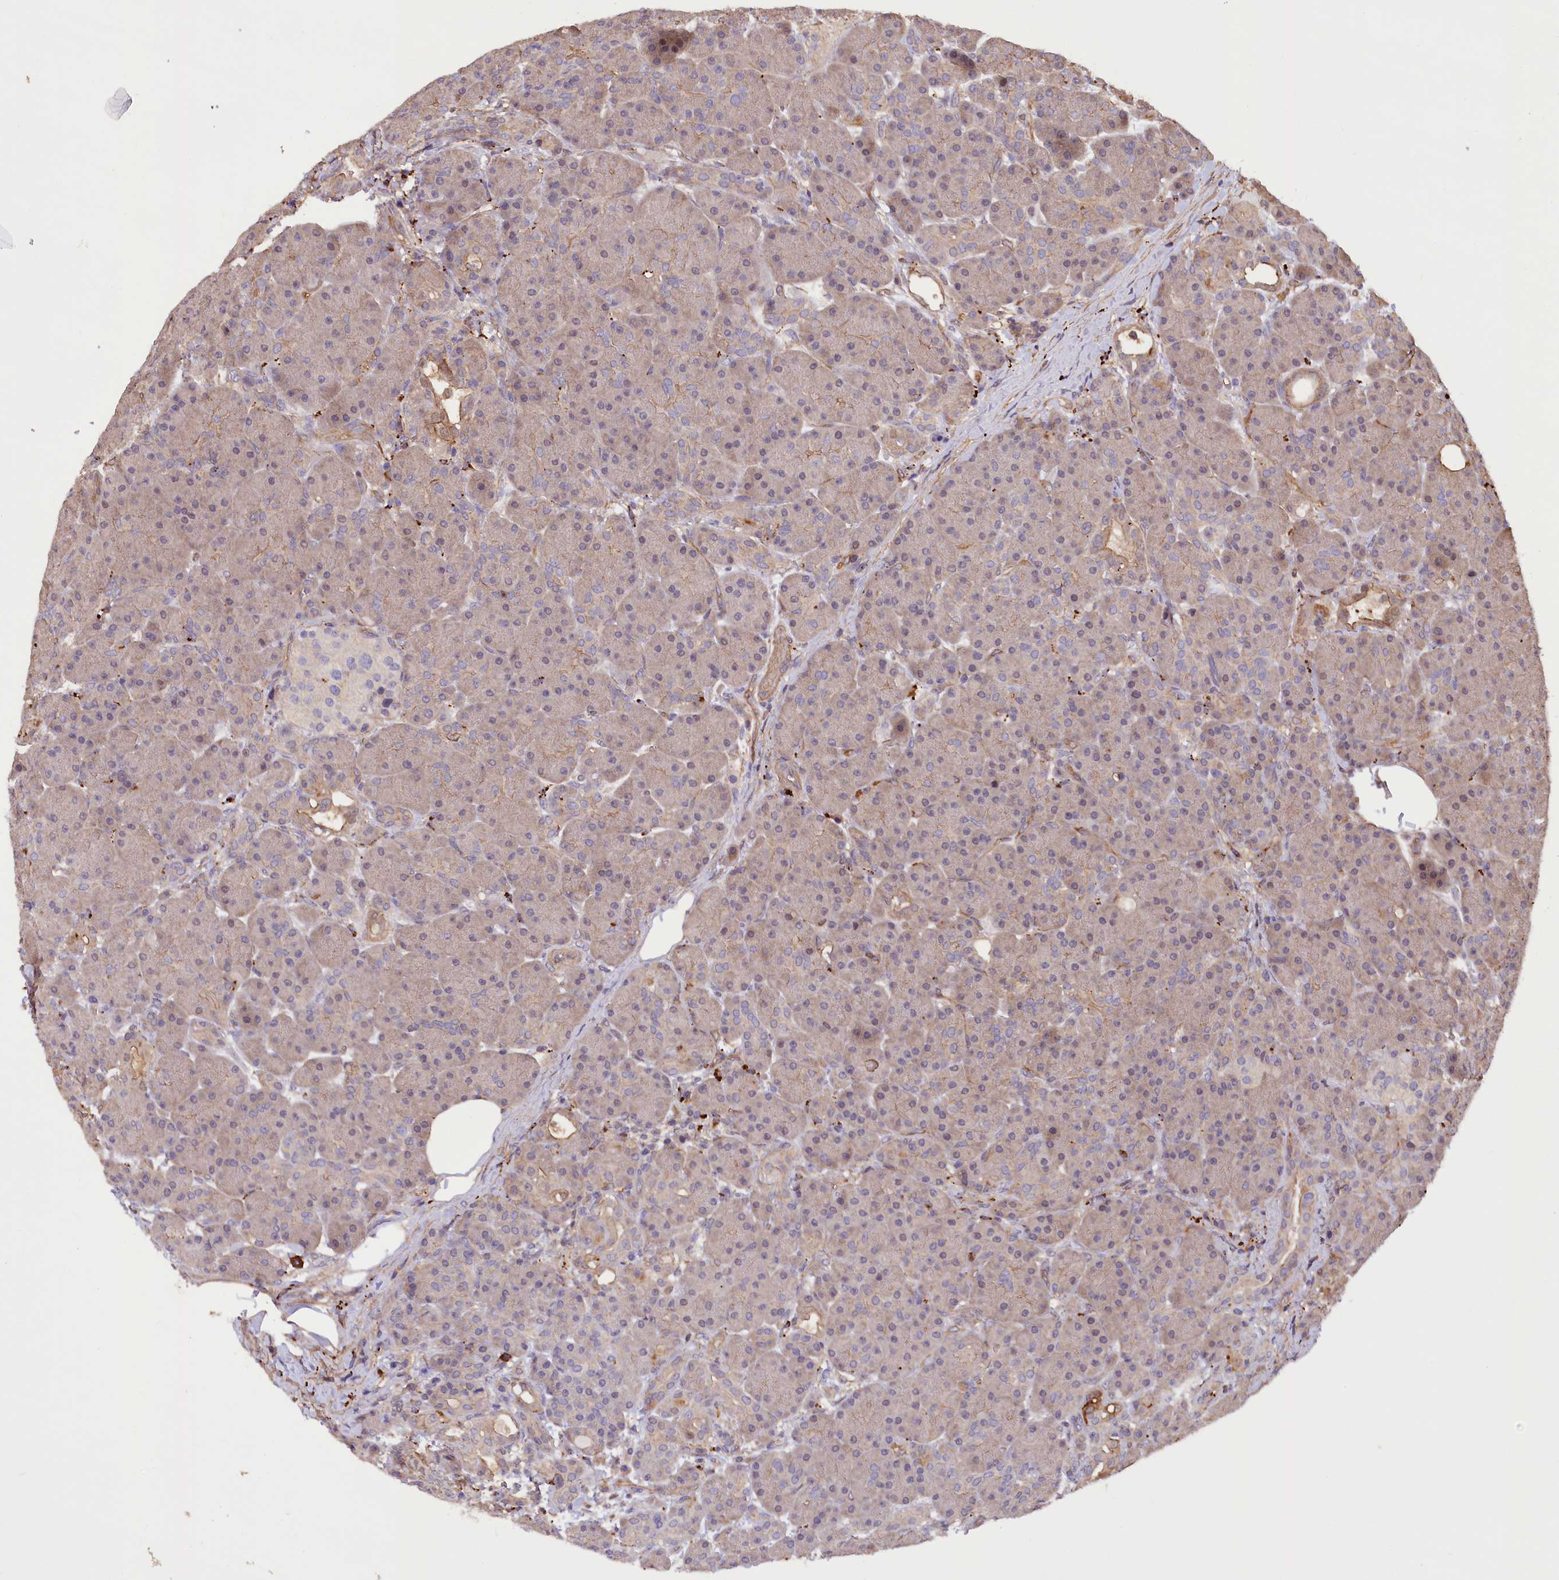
{"staining": {"intensity": "weak", "quantity": "25%-75%", "location": "cytoplasmic/membranous,nuclear"}, "tissue": "pancreas", "cell_type": "Exocrine glandular cells", "image_type": "normal", "snomed": [{"axis": "morphology", "description": "Normal tissue, NOS"}, {"axis": "topography", "description": "Pancreas"}], "caption": "Unremarkable pancreas reveals weak cytoplasmic/membranous,nuclear staining in approximately 25%-75% of exocrine glandular cells, visualized by immunohistochemistry. (brown staining indicates protein expression, while blue staining denotes nuclei).", "gene": "DPP3", "patient": {"sex": "male", "age": 63}}